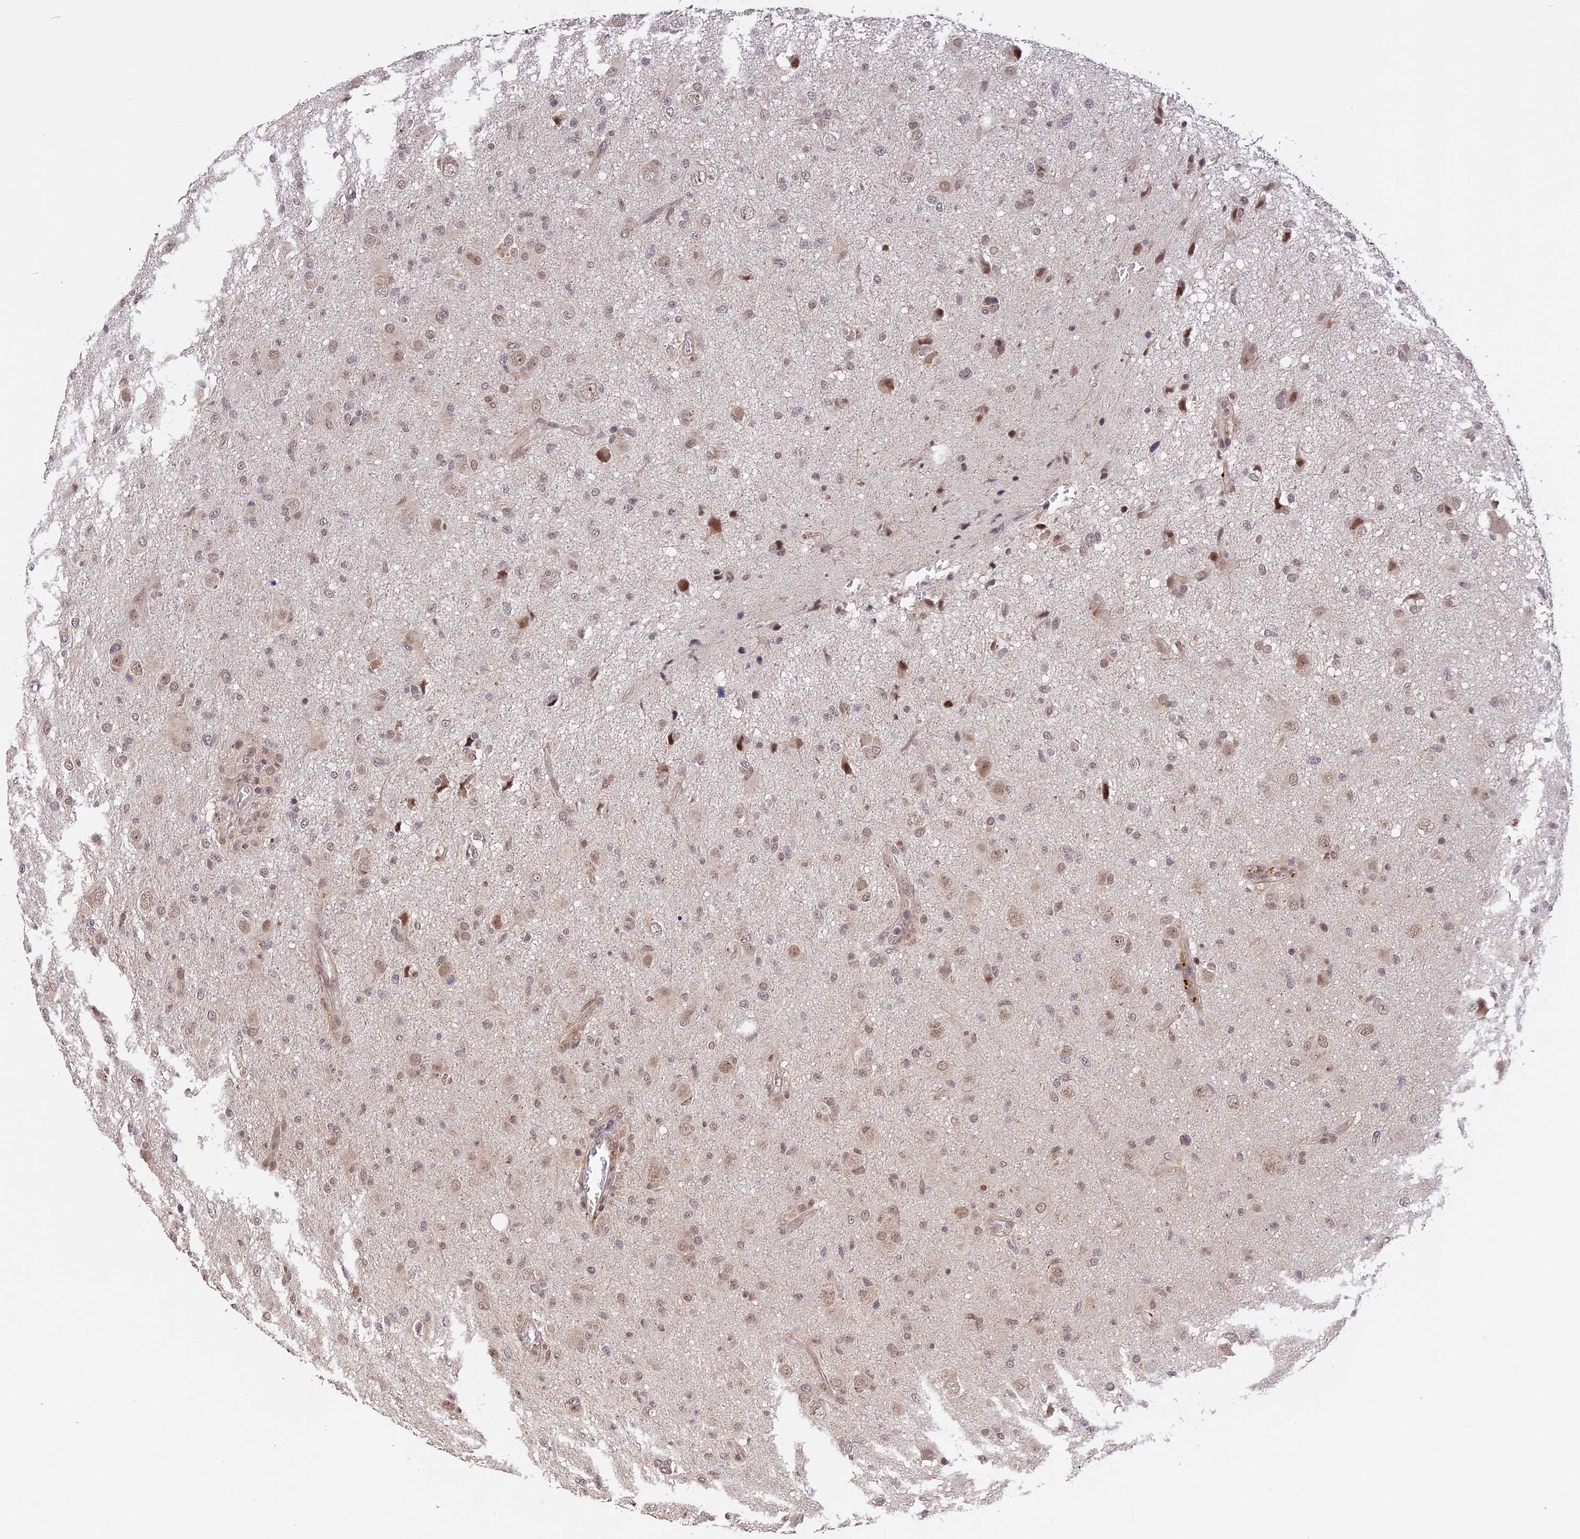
{"staining": {"intensity": "weak", "quantity": "<25%", "location": "nuclear"}, "tissue": "glioma", "cell_type": "Tumor cells", "image_type": "cancer", "snomed": [{"axis": "morphology", "description": "Glioma, malignant, High grade"}, {"axis": "topography", "description": "Brain"}], "caption": "High power microscopy histopathology image of an immunohistochemistry (IHC) image of glioma, revealing no significant staining in tumor cells. The staining is performed using DAB (3,3'-diaminobenzidine) brown chromogen with nuclei counter-stained in using hematoxylin.", "gene": "POLR2C", "patient": {"sex": "female", "age": 57}}